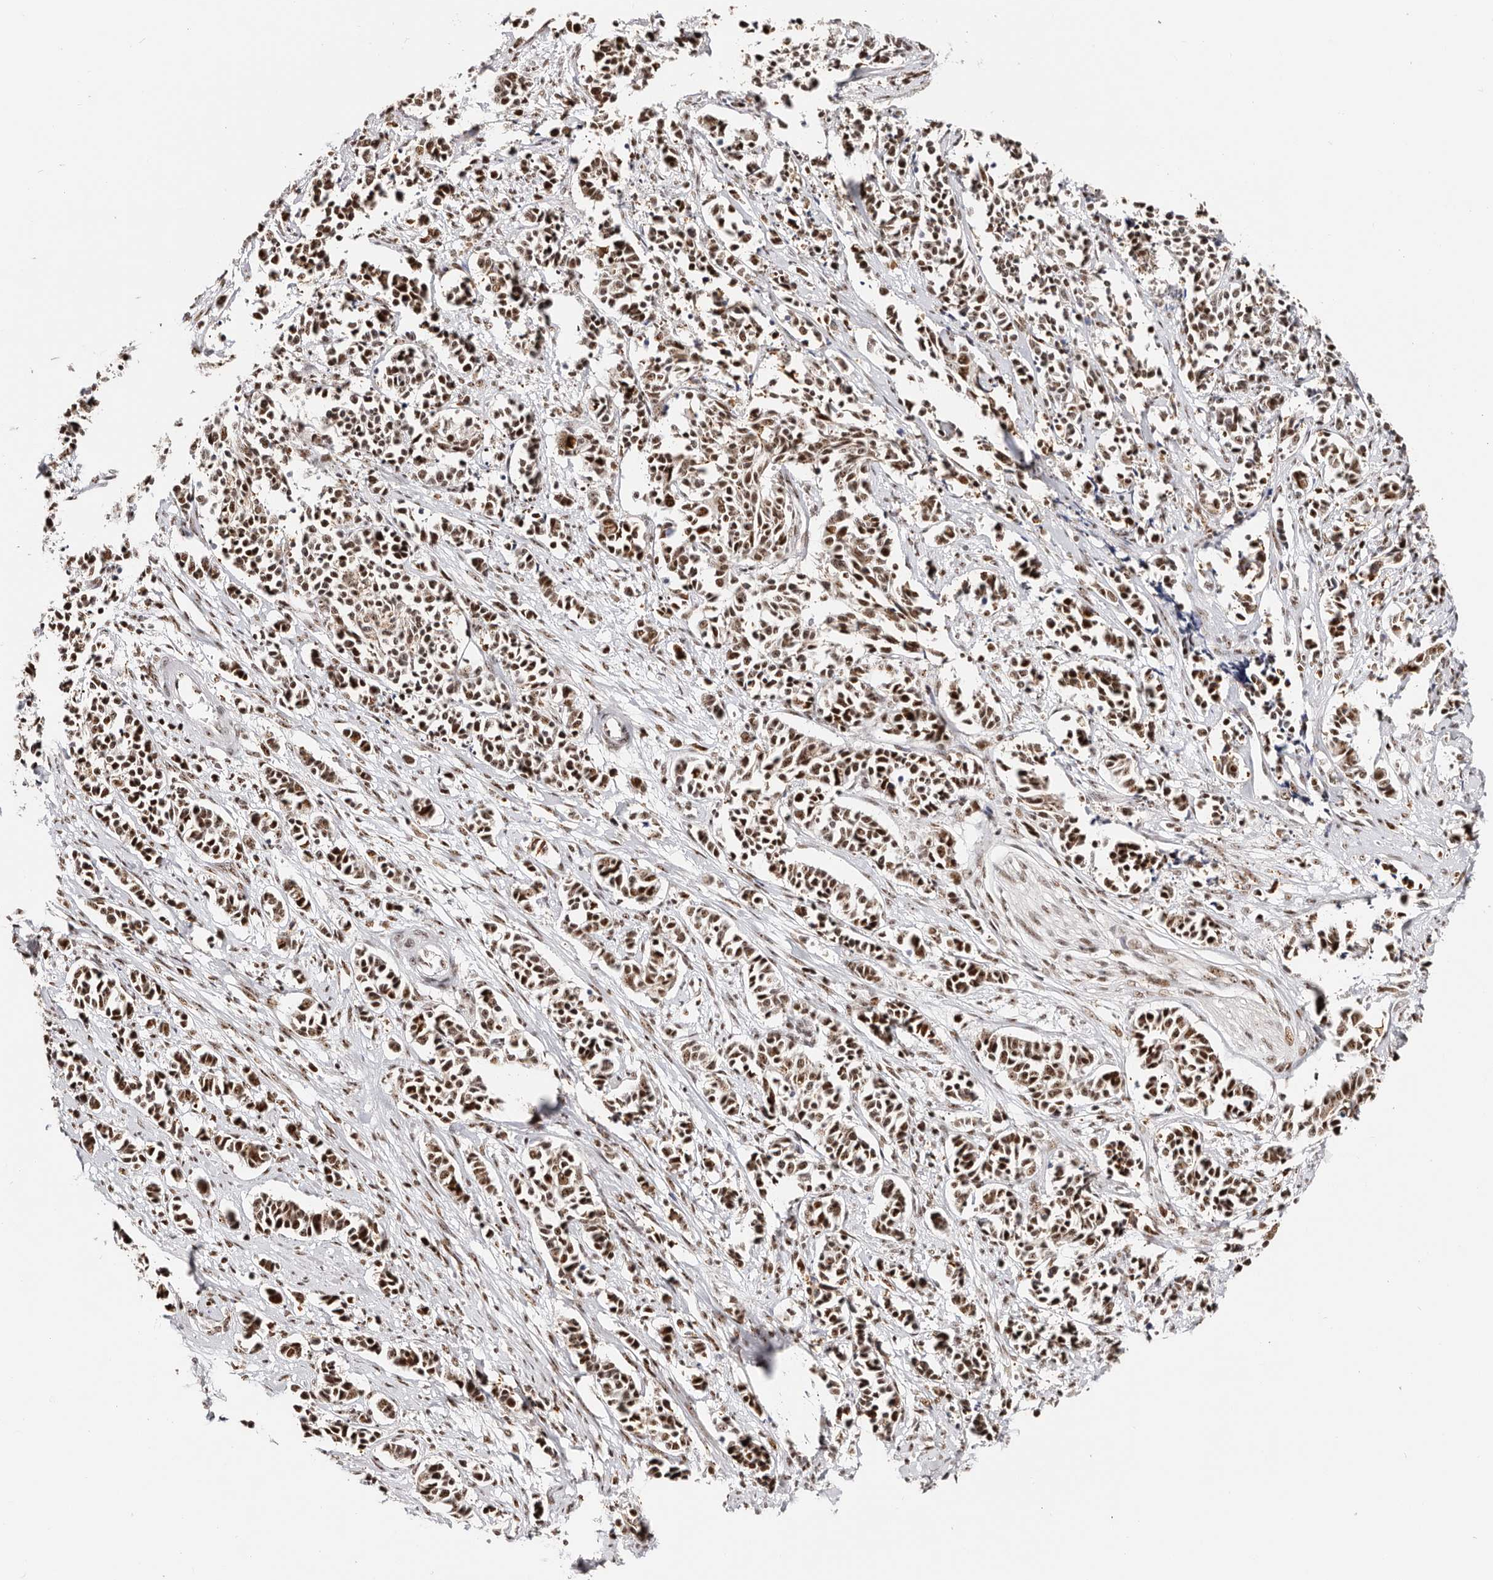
{"staining": {"intensity": "strong", "quantity": "25%-75%", "location": "nuclear"}, "tissue": "cervical cancer", "cell_type": "Tumor cells", "image_type": "cancer", "snomed": [{"axis": "morphology", "description": "Normal tissue, NOS"}, {"axis": "morphology", "description": "Squamous cell carcinoma, NOS"}, {"axis": "topography", "description": "Cervix"}], "caption": "This image exhibits immunohistochemistry staining of human cervical cancer (squamous cell carcinoma), with high strong nuclear positivity in about 25%-75% of tumor cells.", "gene": "IQGAP3", "patient": {"sex": "female", "age": 35}}